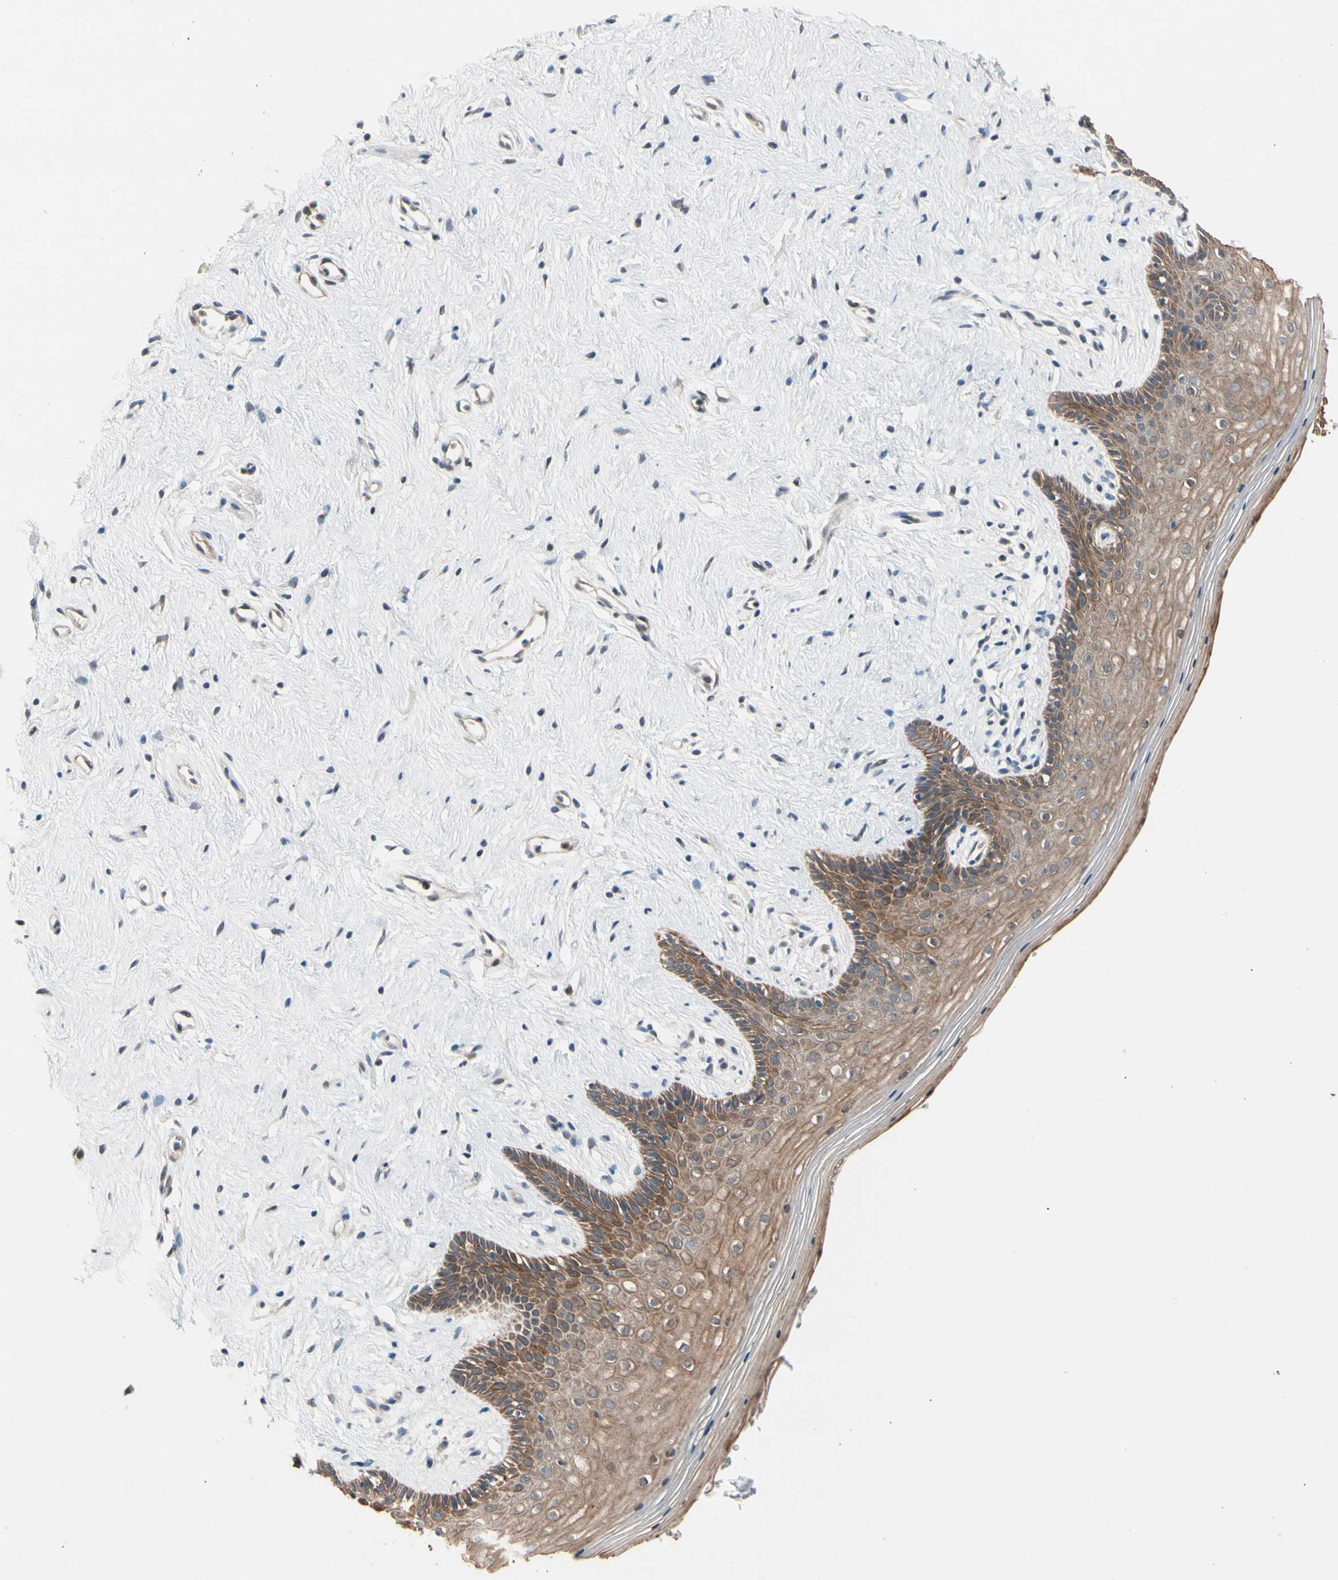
{"staining": {"intensity": "moderate", "quantity": ">75%", "location": "cytoplasmic/membranous"}, "tissue": "vagina", "cell_type": "Squamous epithelial cells", "image_type": "normal", "snomed": [{"axis": "morphology", "description": "Normal tissue, NOS"}, {"axis": "topography", "description": "Vagina"}], "caption": "Protein analysis of benign vagina displays moderate cytoplasmic/membranous expression in about >75% of squamous epithelial cells. Using DAB (brown) and hematoxylin (blue) stains, captured at high magnification using brightfield microscopy.", "gene": "NGEF", "patient": {"sex": "female", "age": 44}}